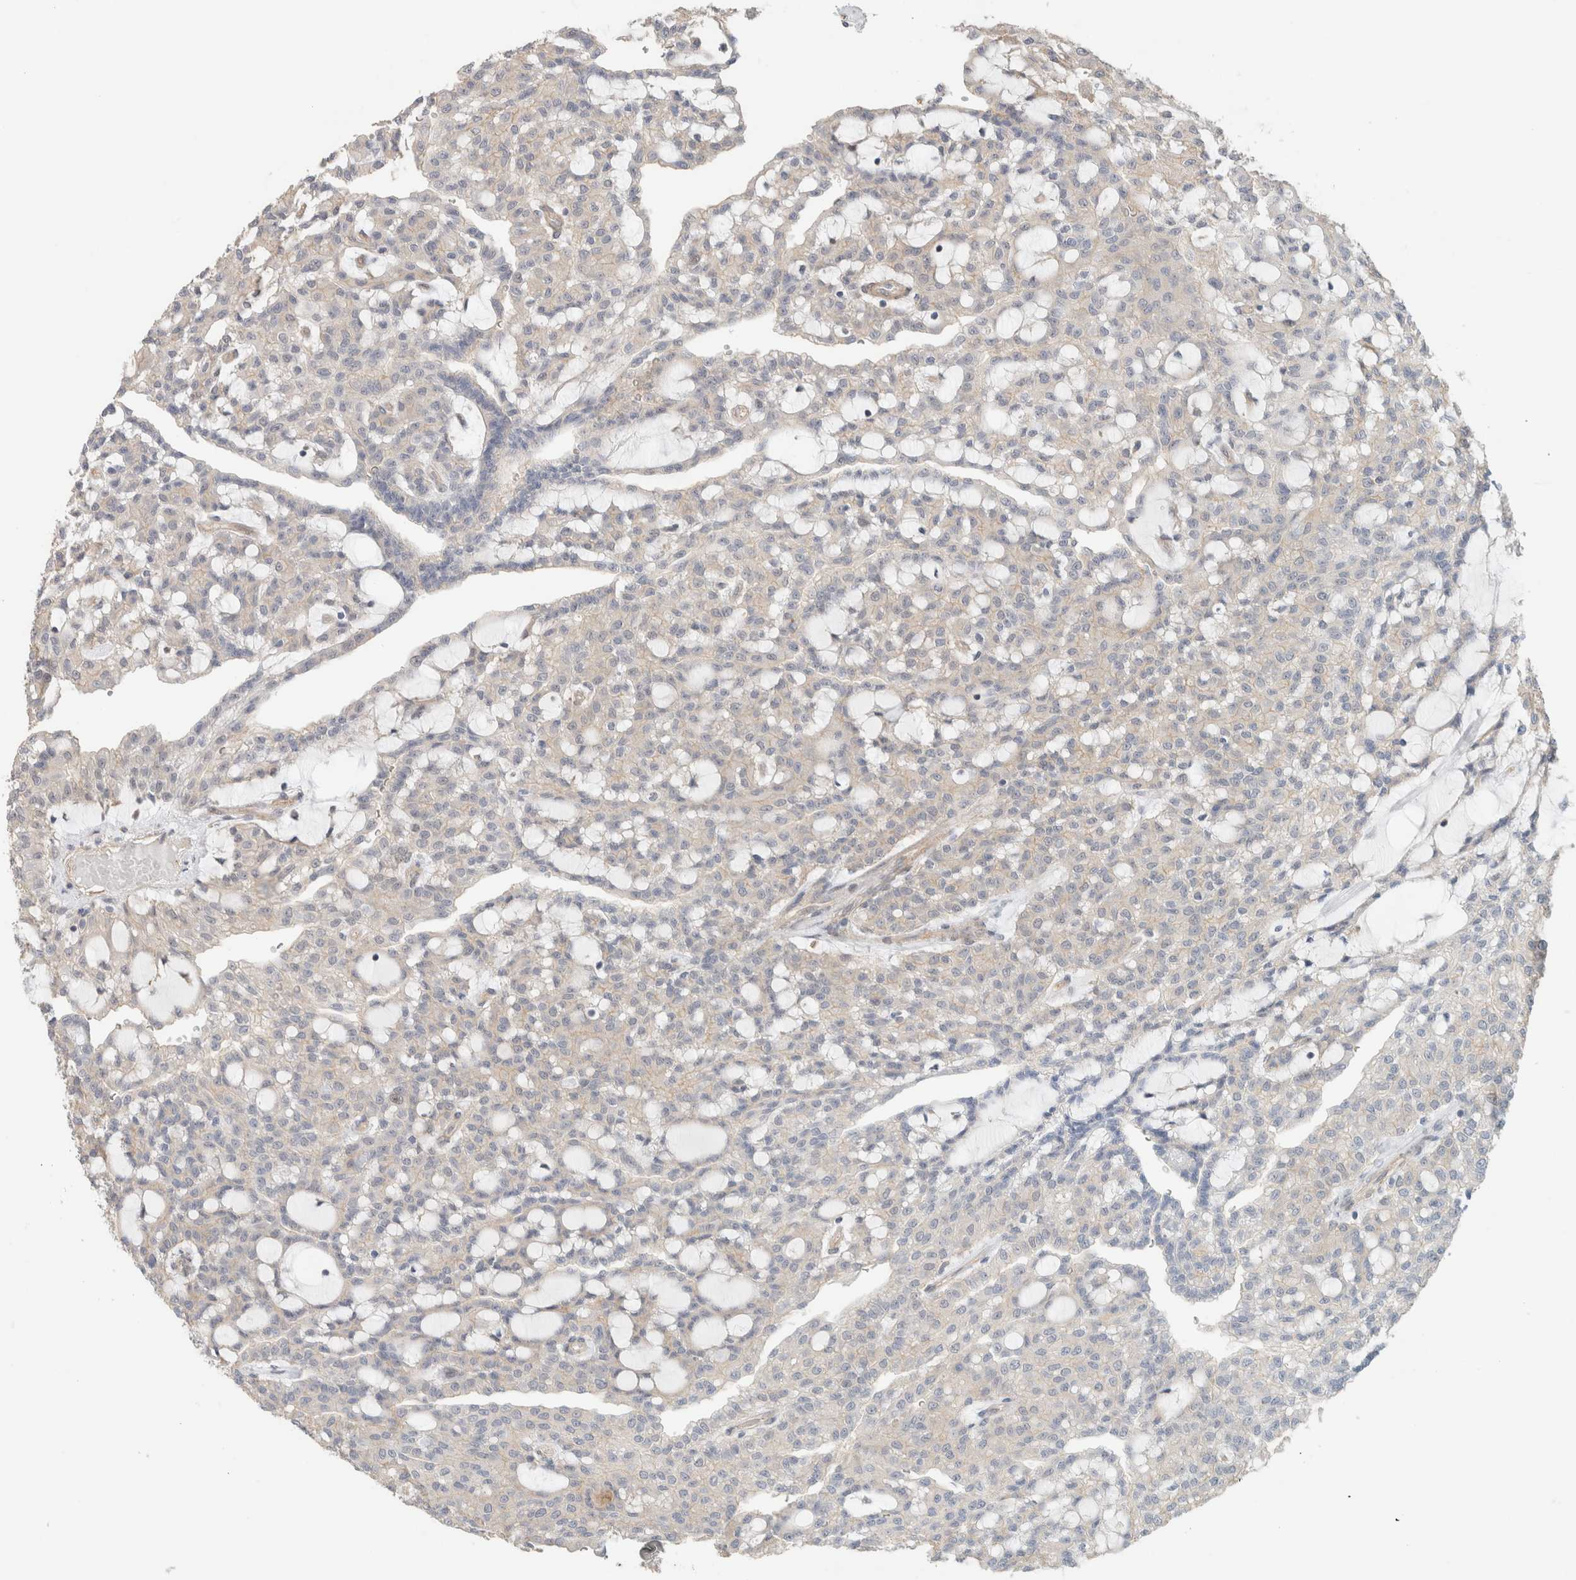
{"staining": {"intensity": "negative", "quantity": "none", "location": "none"}, "tissue": "renal cancer", "cell_type": "Tumor cells", "image_type": "cancer", "snomed": [{"axis": "morphology", "description": "Adenocarcinoma, NOS"}, {"axis": "topography", "description": "Kidney"}], "caption": "This is an IHC image of human renal adenocarcinoma. There is no positivity in tumor cells.", "gene": "ID3", "patient": {"sex": "male", "age": 63}}